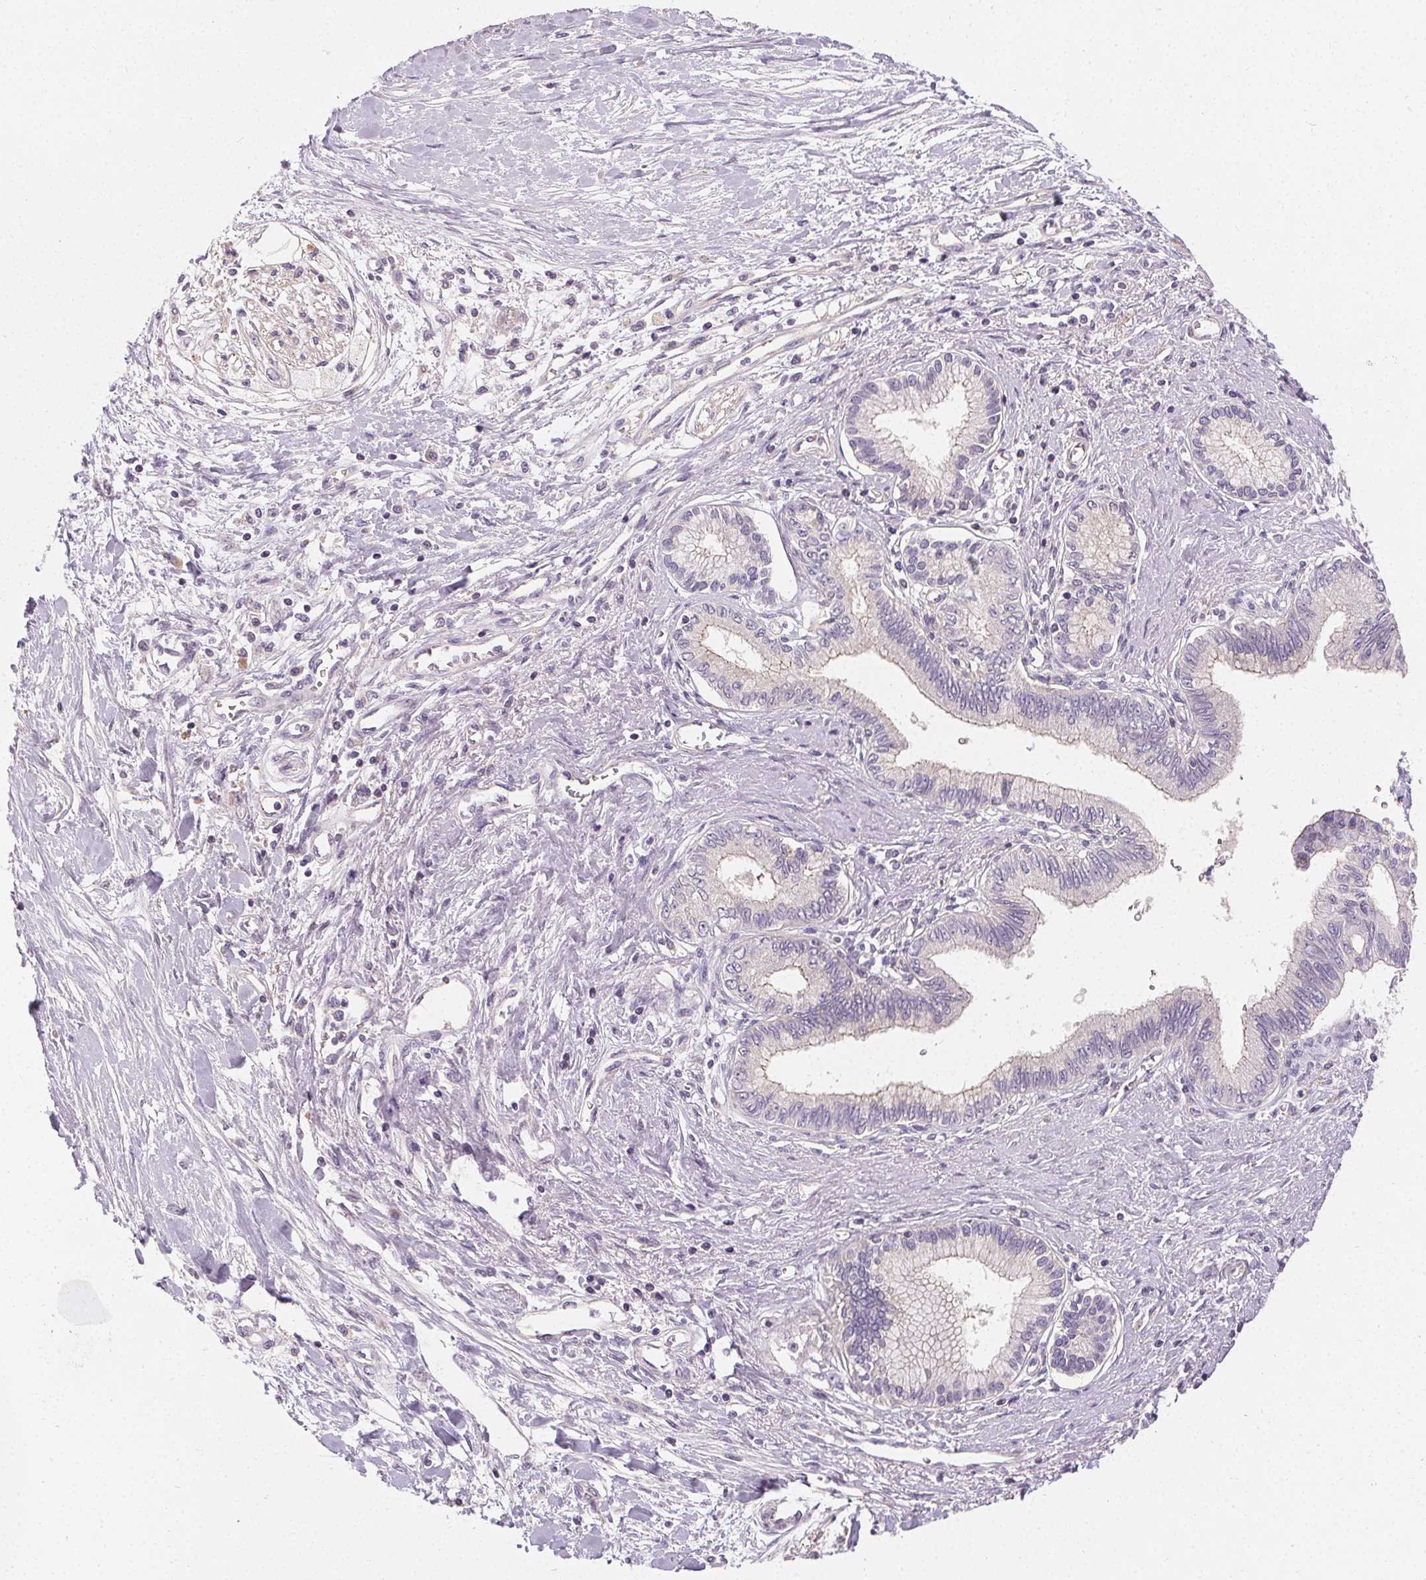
{"staining": {"intensity": "negative", "quantity": "none", "location": "none"}, "tissue": "pancreatic cancer", "cell_type": "Tumor cells", "image_type": "cancer", "snomed": [{"axis": "morphology", "description": "Adenocarcinoma, NOS"}, {"axis": "topography", "description": "Pancreas"}], "caption": "This is an IHC histopathology image of human pancreatic cancer. There is no positivity in tumor cells.", "gene": "APLP1", "patient": {"sex": "female", "age": 77}}